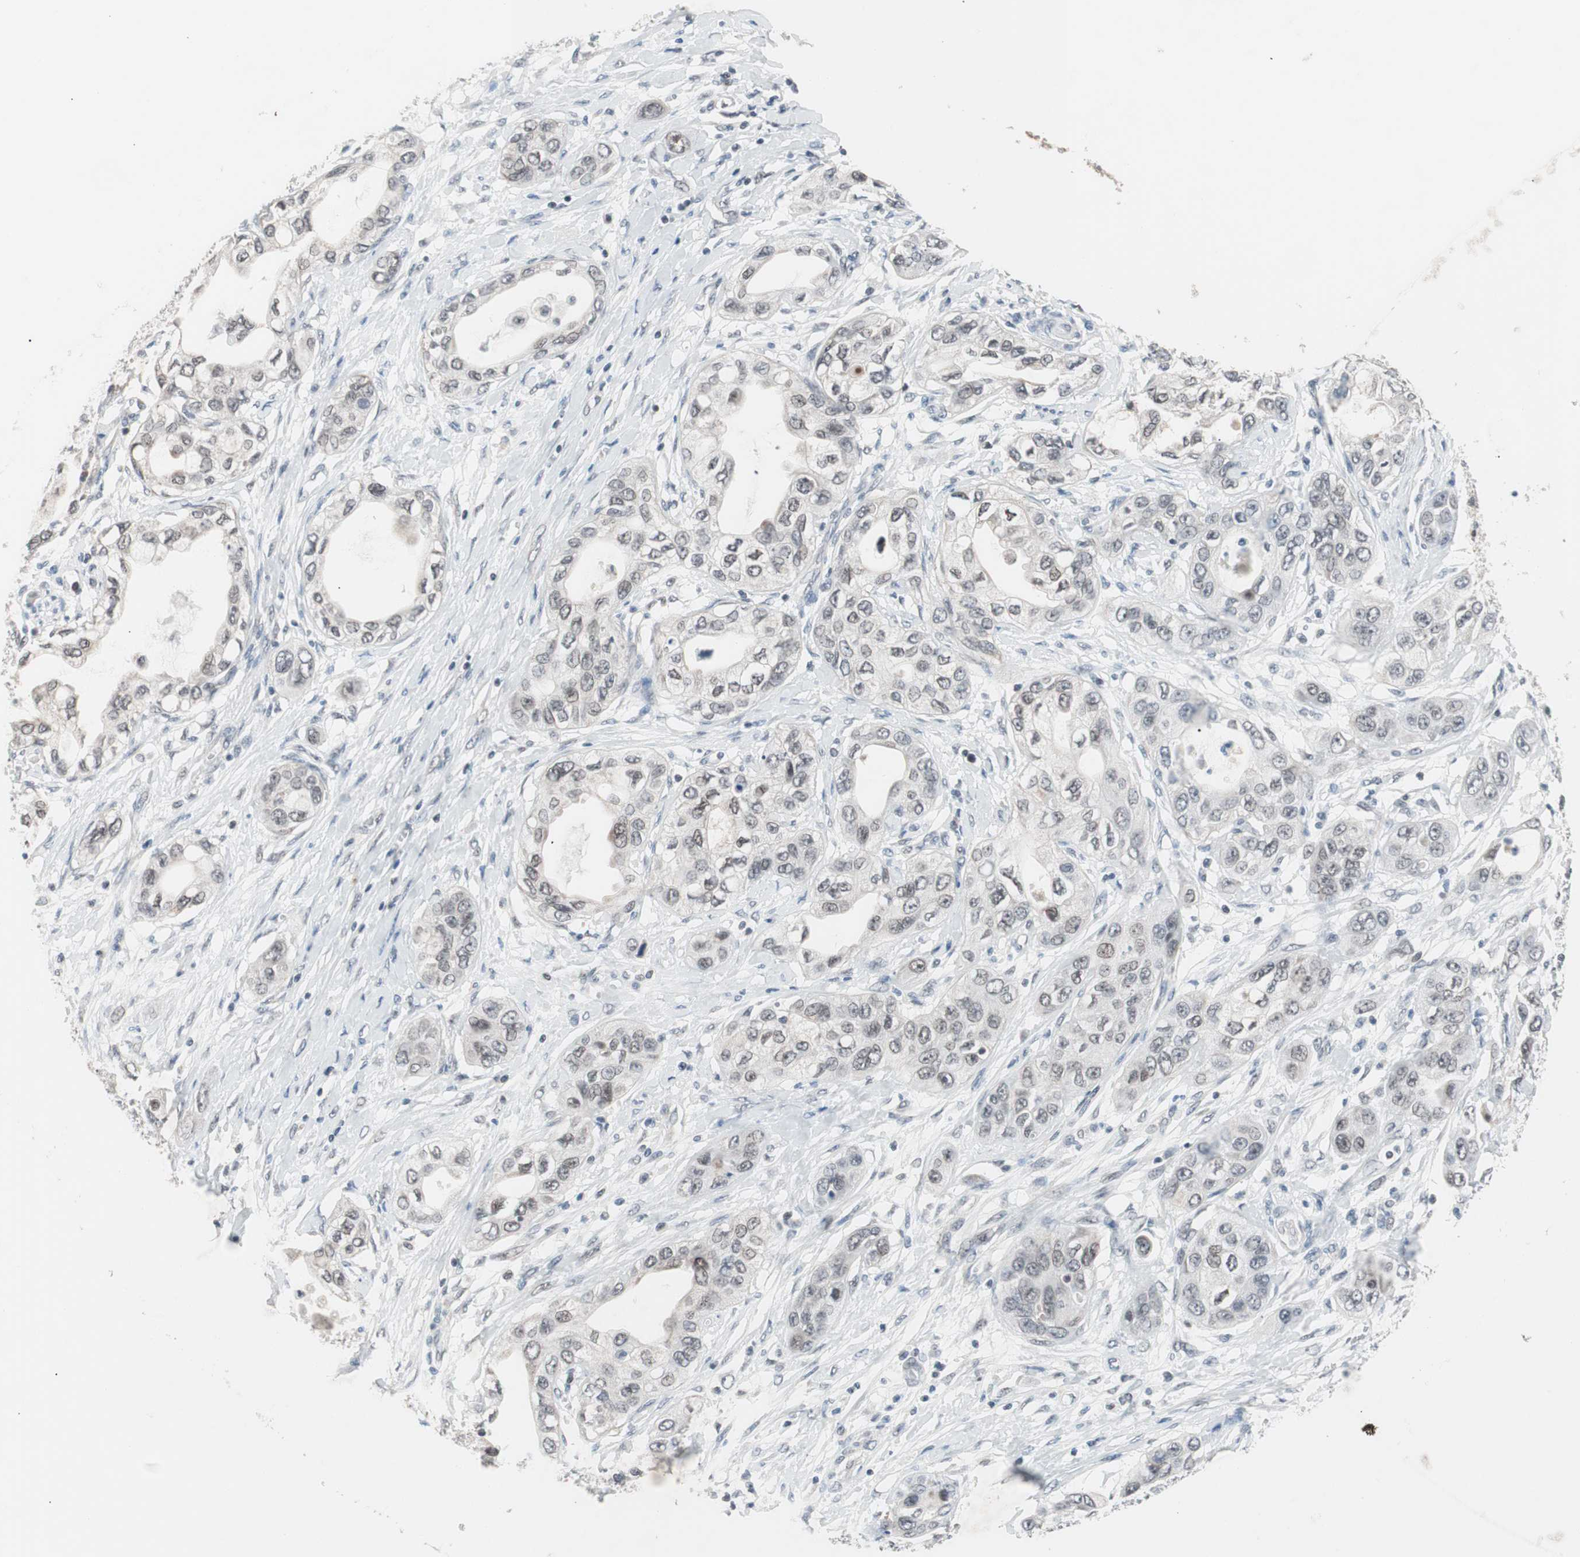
{"staining": {"intensity": "weak", "quantity": "<25%", "location": "nuclear"}, "tissue": "pancreatic cancer", "cell_type": "Tumor cells", "image_type": "cancer", "snomed": [{"axis": "morphology", "description": "Adenocarcinoma, NOS"}, {"axis": "topography", "description": "Pancreas"}], "caption": "Immunohistochemistry (IHC) micrograph of neoplastic tissue: pancreatic cancer (adenocarcinoma) stained with DAB displays no significant protein positivity in tumor cells. The staining was performed using DAB to visualize the protein expression in brown, while the nuclei were stained in blue with hematoxylin (Magnification: 20x).", "gene": "LIG3", "patient": {"sex": "female", "age": 70}}